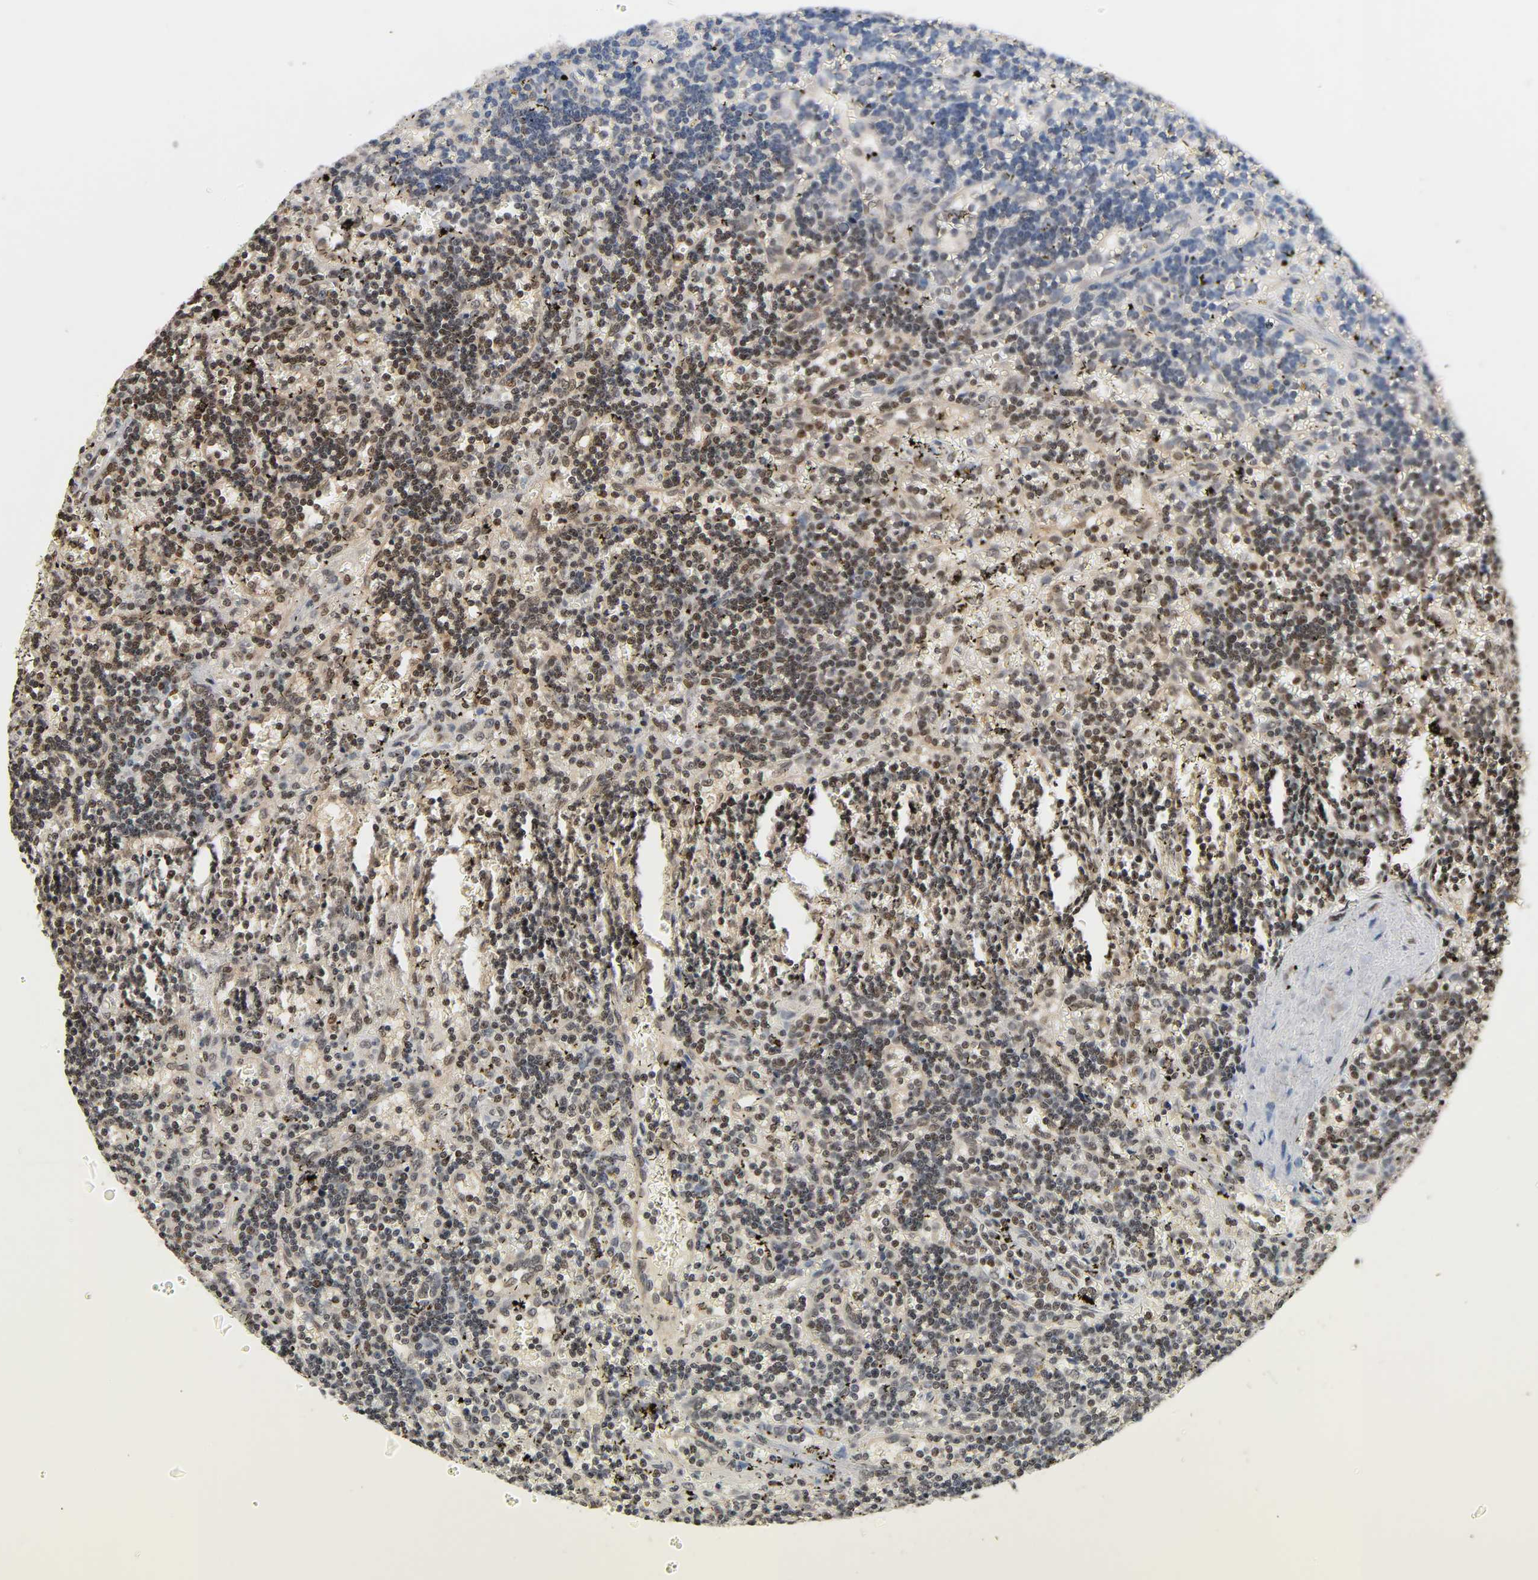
{"staining": {"intensity": "weak", "quantity": "<25%", "location": "nuclear"}, "tissue": "lymphoma", "cell_type": "Tumor cells", "image_type": "cancer", "snomed": [{"axis": "morphology", "description": "Malignant lymphoma, non-Hodgkin's type, Low grade"}, {"axis": "topography", "description": "Spleen"}], "caption": "Image shows no significant protein expression in tumor cells of malignant lymphoma, non-Hodgkin's type (low-grade).", "gene": "UBC", "patient": {"sex": "male", "age": 60}}